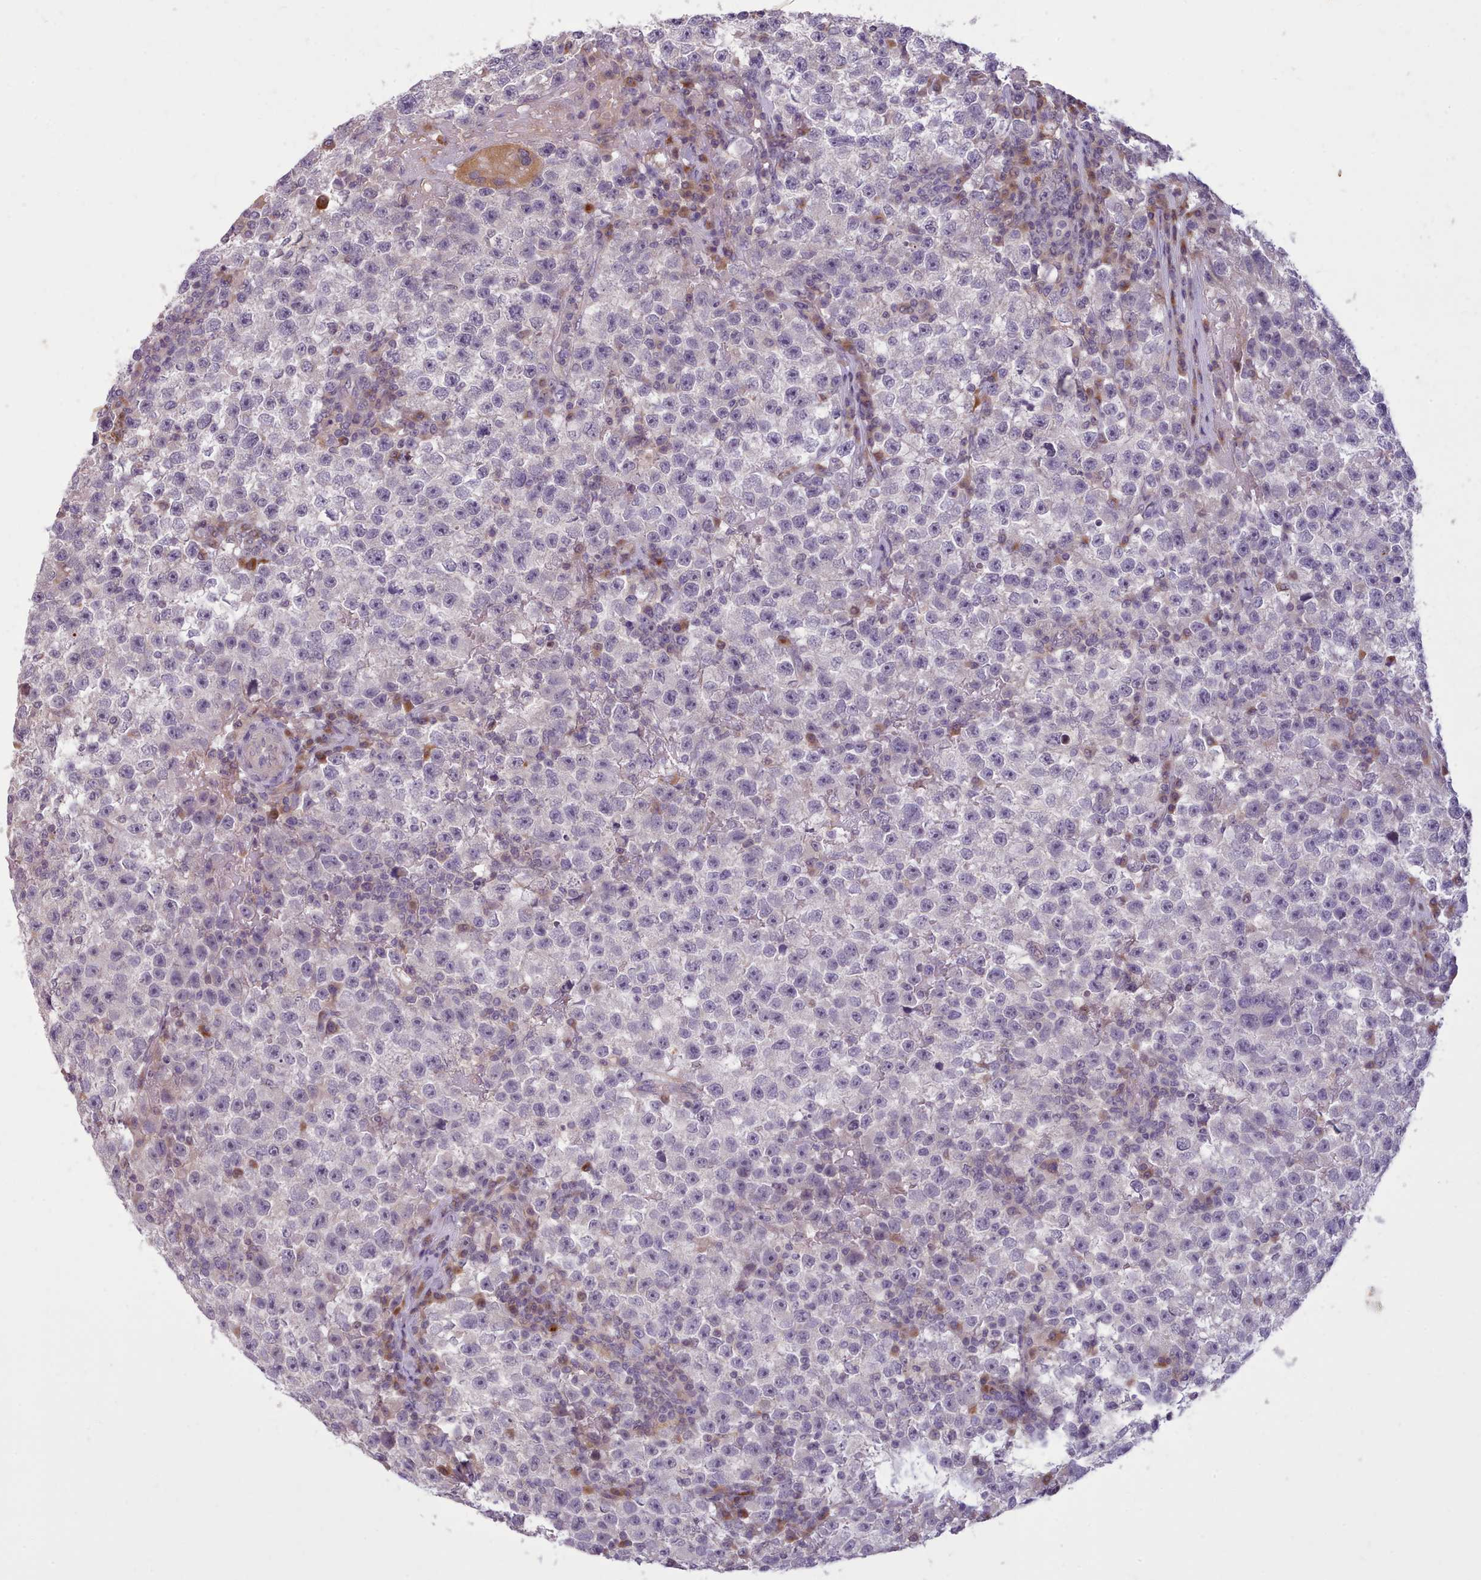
{"staining": {"intensity": "negative", "quantity": "none", "location": "none"}, "tissue": "testis cancer", "cell_type": "Tumor cells", "image_type": "cancer", "snomed": [{"axis": "morphology", "description": "Seminoma, NOS"}, {"axis": "topography", "description": "Testis"}], "caption": "DAB immunohistochemical staining of seminoma (testis) displays no significant staining in tumor cells.", "gene": "NMRK1", "patient": {"sex": "male", "age": 22}}